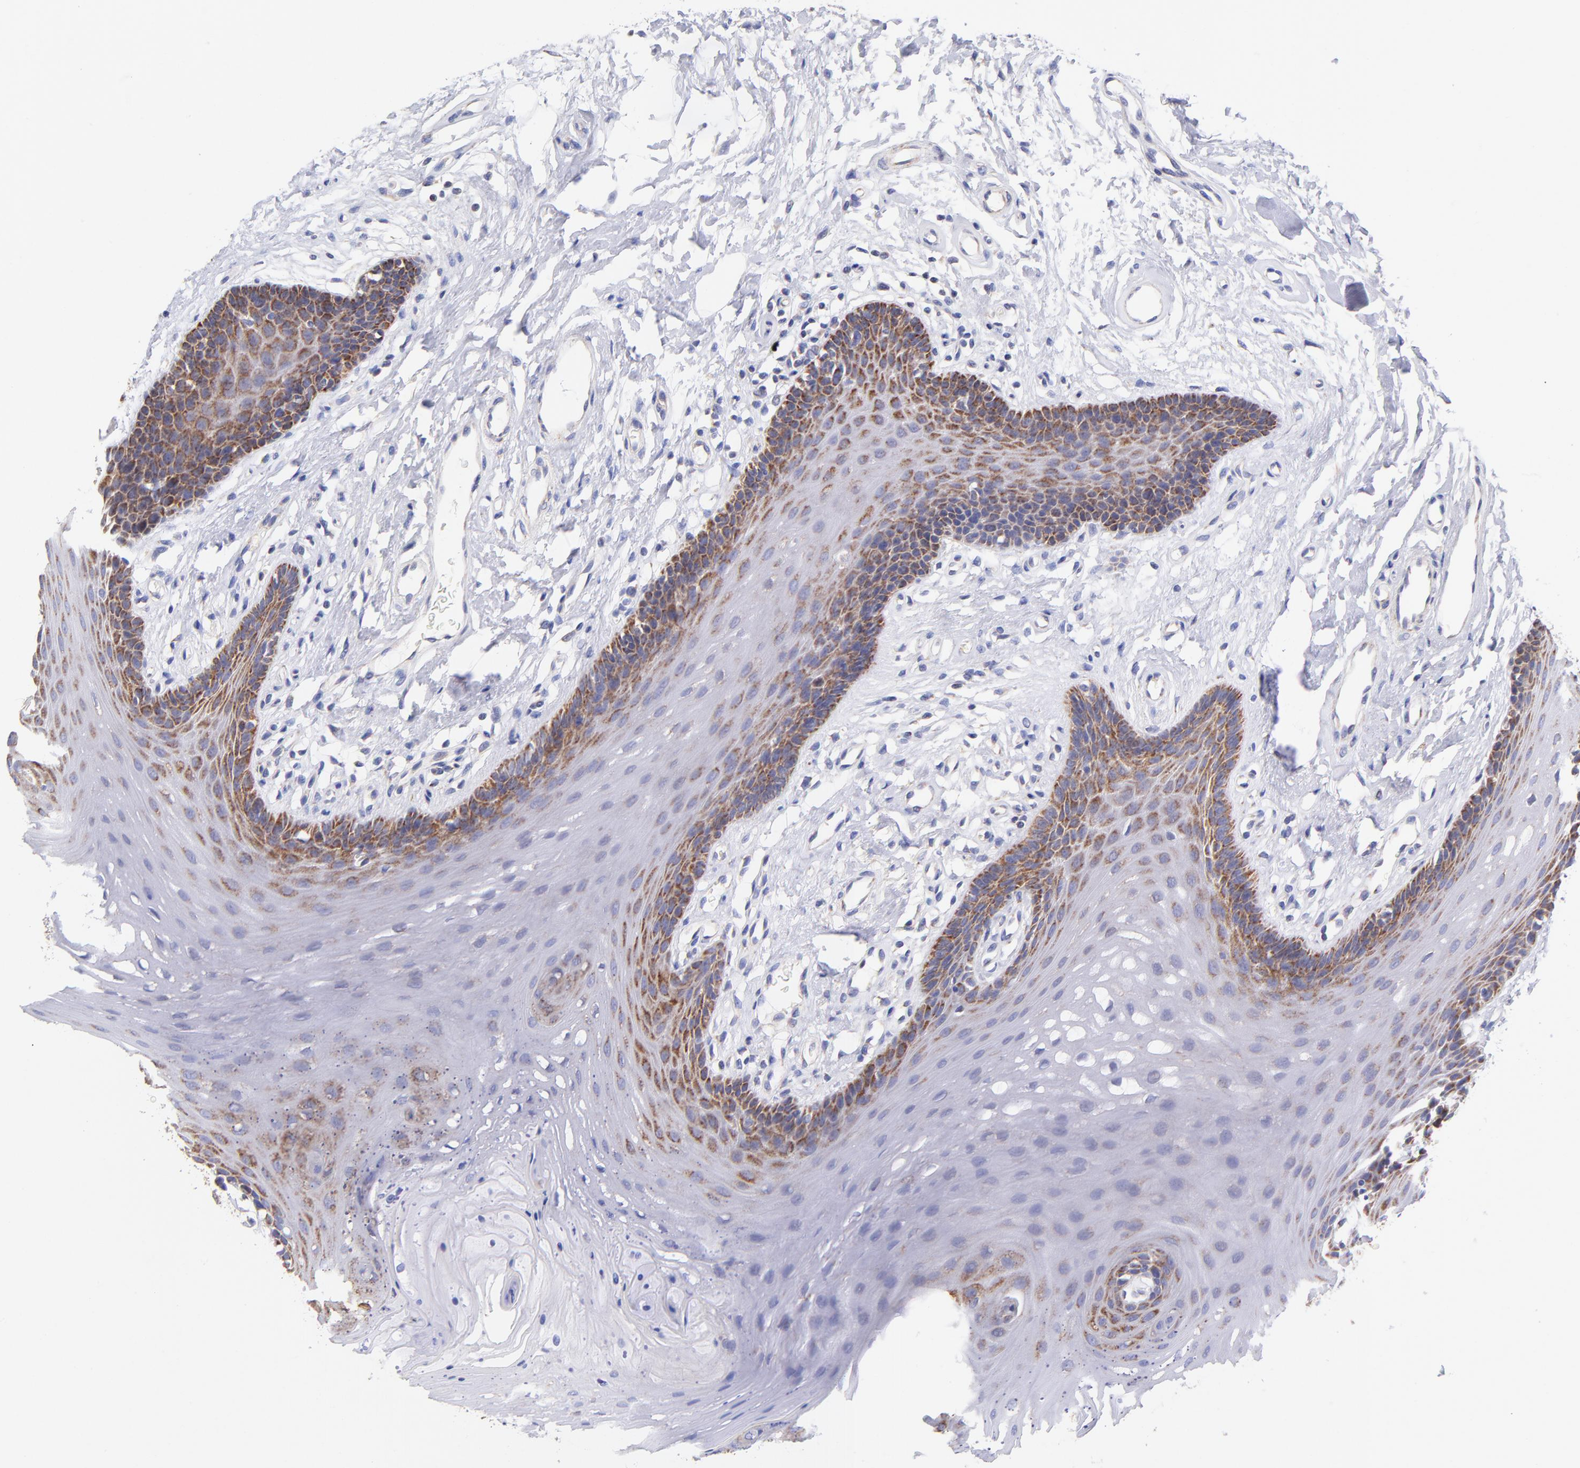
{"staining": {"intensity": "moderate", "quantity": "25%-75%", "location": "cytoplasmic/membranous"}, "tissue": "oral mucosa", "cell_type": "Squamous epithelial cells", "image_type": "normal", "snomed": [{"axis": "morphology", "description": "Normal tissue, NOS"}, {"axis": "topography", "description": "Oral tissue"}], "caption": "Immunohistochemical staining of unremarkable human oral mucosa shows medium levels of moderate cytoplasmic/membranous expression in about 25%-75% of squamous epithelial cells.", "gene": "NDUFB7", "patient": {"sex": "male", "age": 62}}